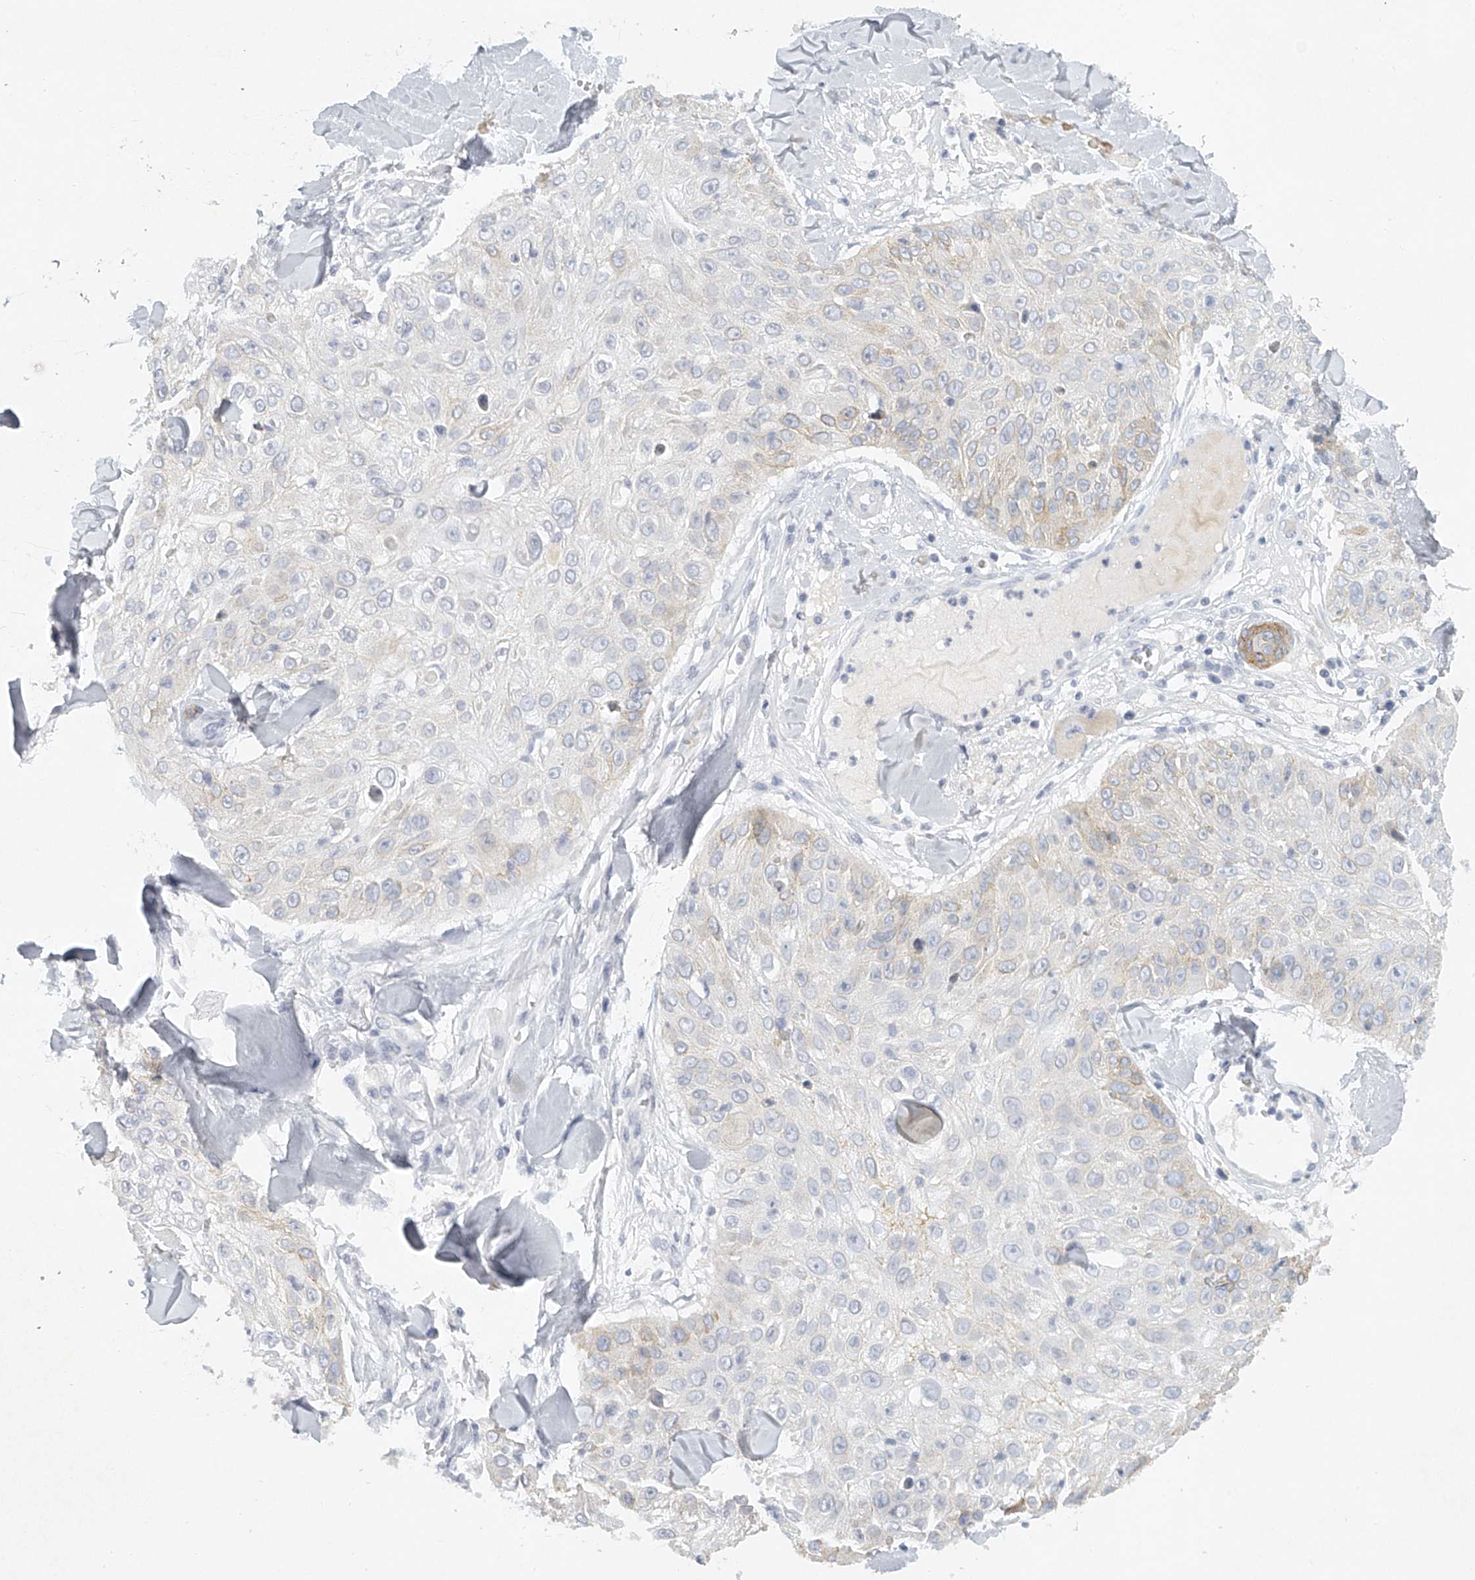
{"staining": {"intensity": "negative", "quantity": "none", "location": "none"}, "tissue": "skin cancer", "cell_type": "Tumor cells", "image_type": "cancer", "snomed": [{"axis": "morphology", "description": "Squamous cell carcinoma, NOS"}, {"axis": "topography", "description": "Skin"}], "caption": "High power microscopy image of an IHC photomicrograph of skin squamous cell carcinoma, revealing no significant positivity in tumor cells.", "gene": "FAT2", "patient": {"sex": "male", "age": 86}}